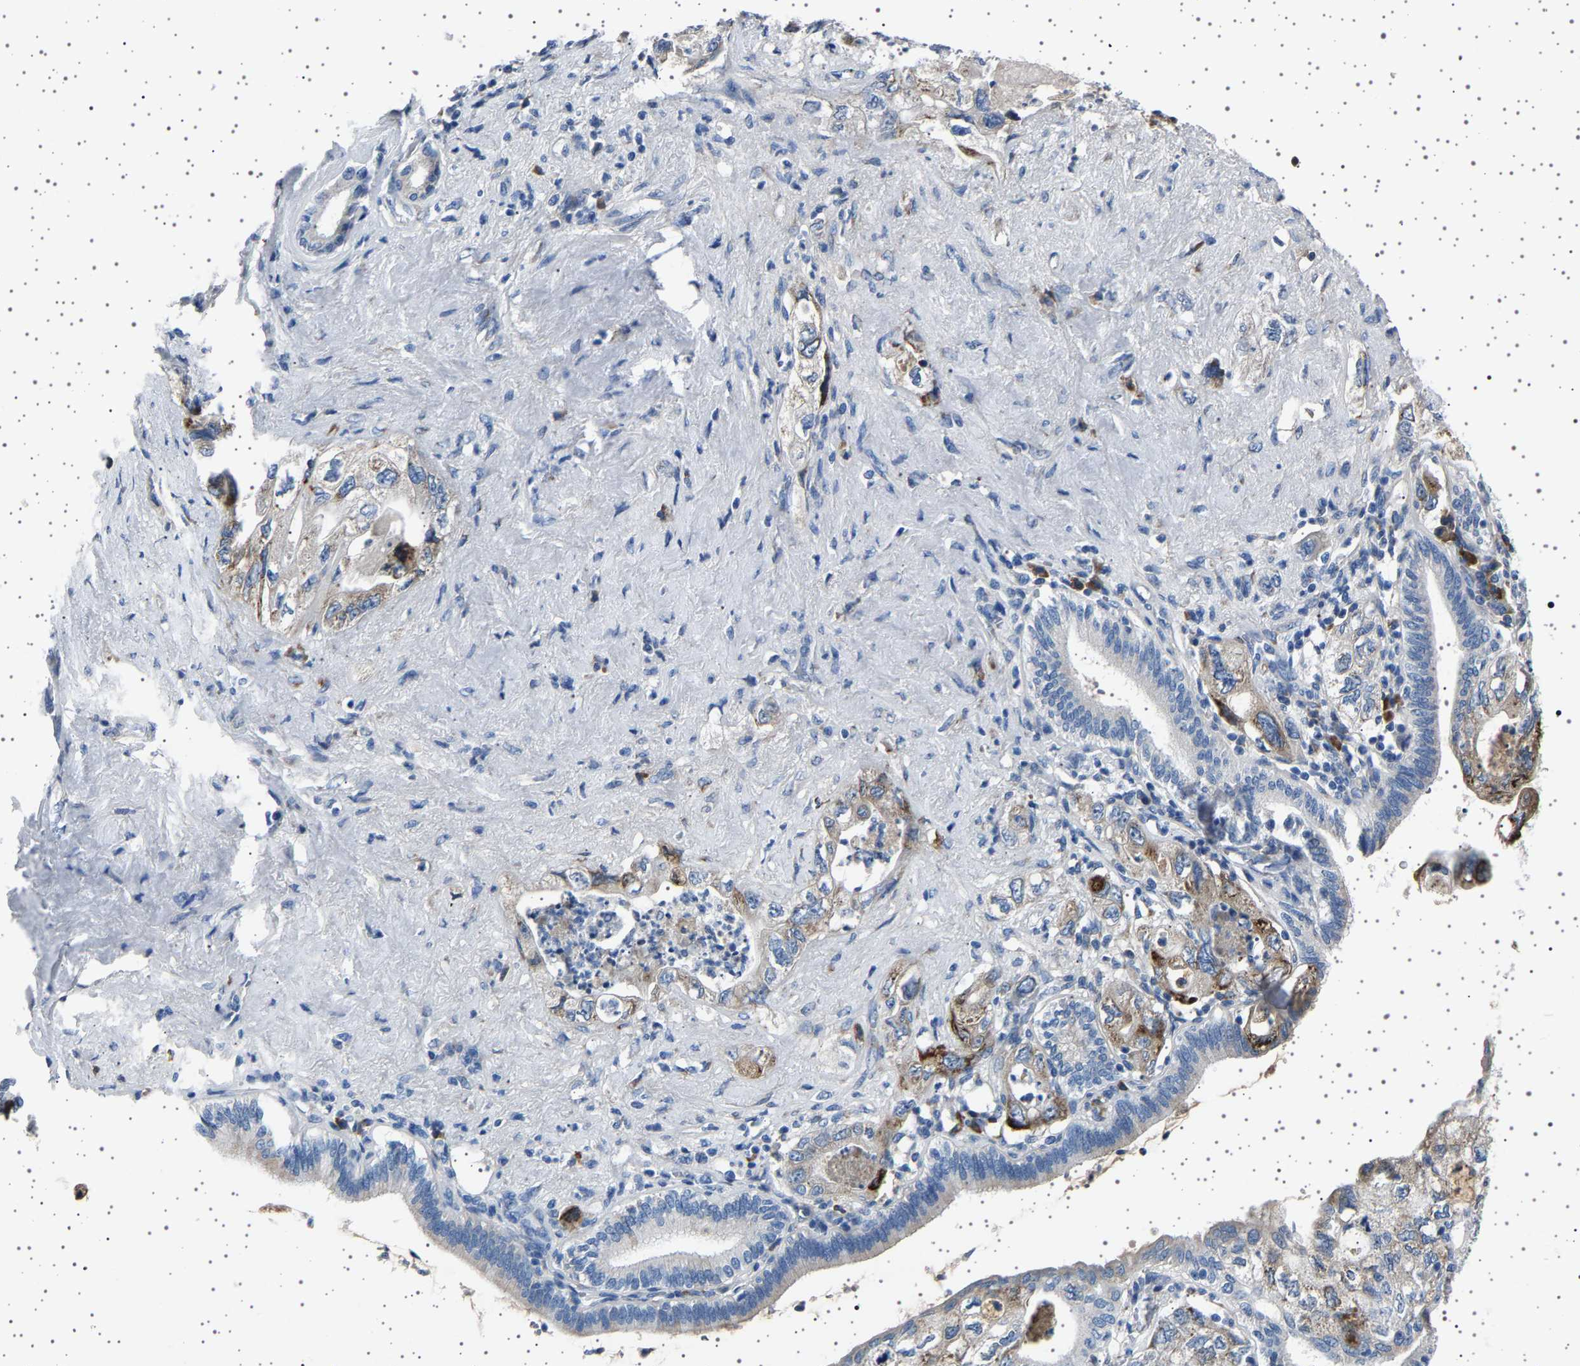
{"staining": {"intensity": "moderate", "quantity": "25%-75%", "location": "cytoplasmic/membranous"}, "tissue": "pancreatic cancer", "cell_type": "Tumor cells", "image_type": "cancer", "snomed": [{"axis": "morphology", "description": "Adenocarcinoma, NOS"}, {"axis": "topography", "description": "Pancreas"}], "caption": "Protein staining exhibits moderate cytoplasmic/membranous positivity in approximately 25%-75% of tumor cells in adenocarcinoma (pancreatic).", "gene": "FTCD", "patient": {"sex": "female", "age": 73}}